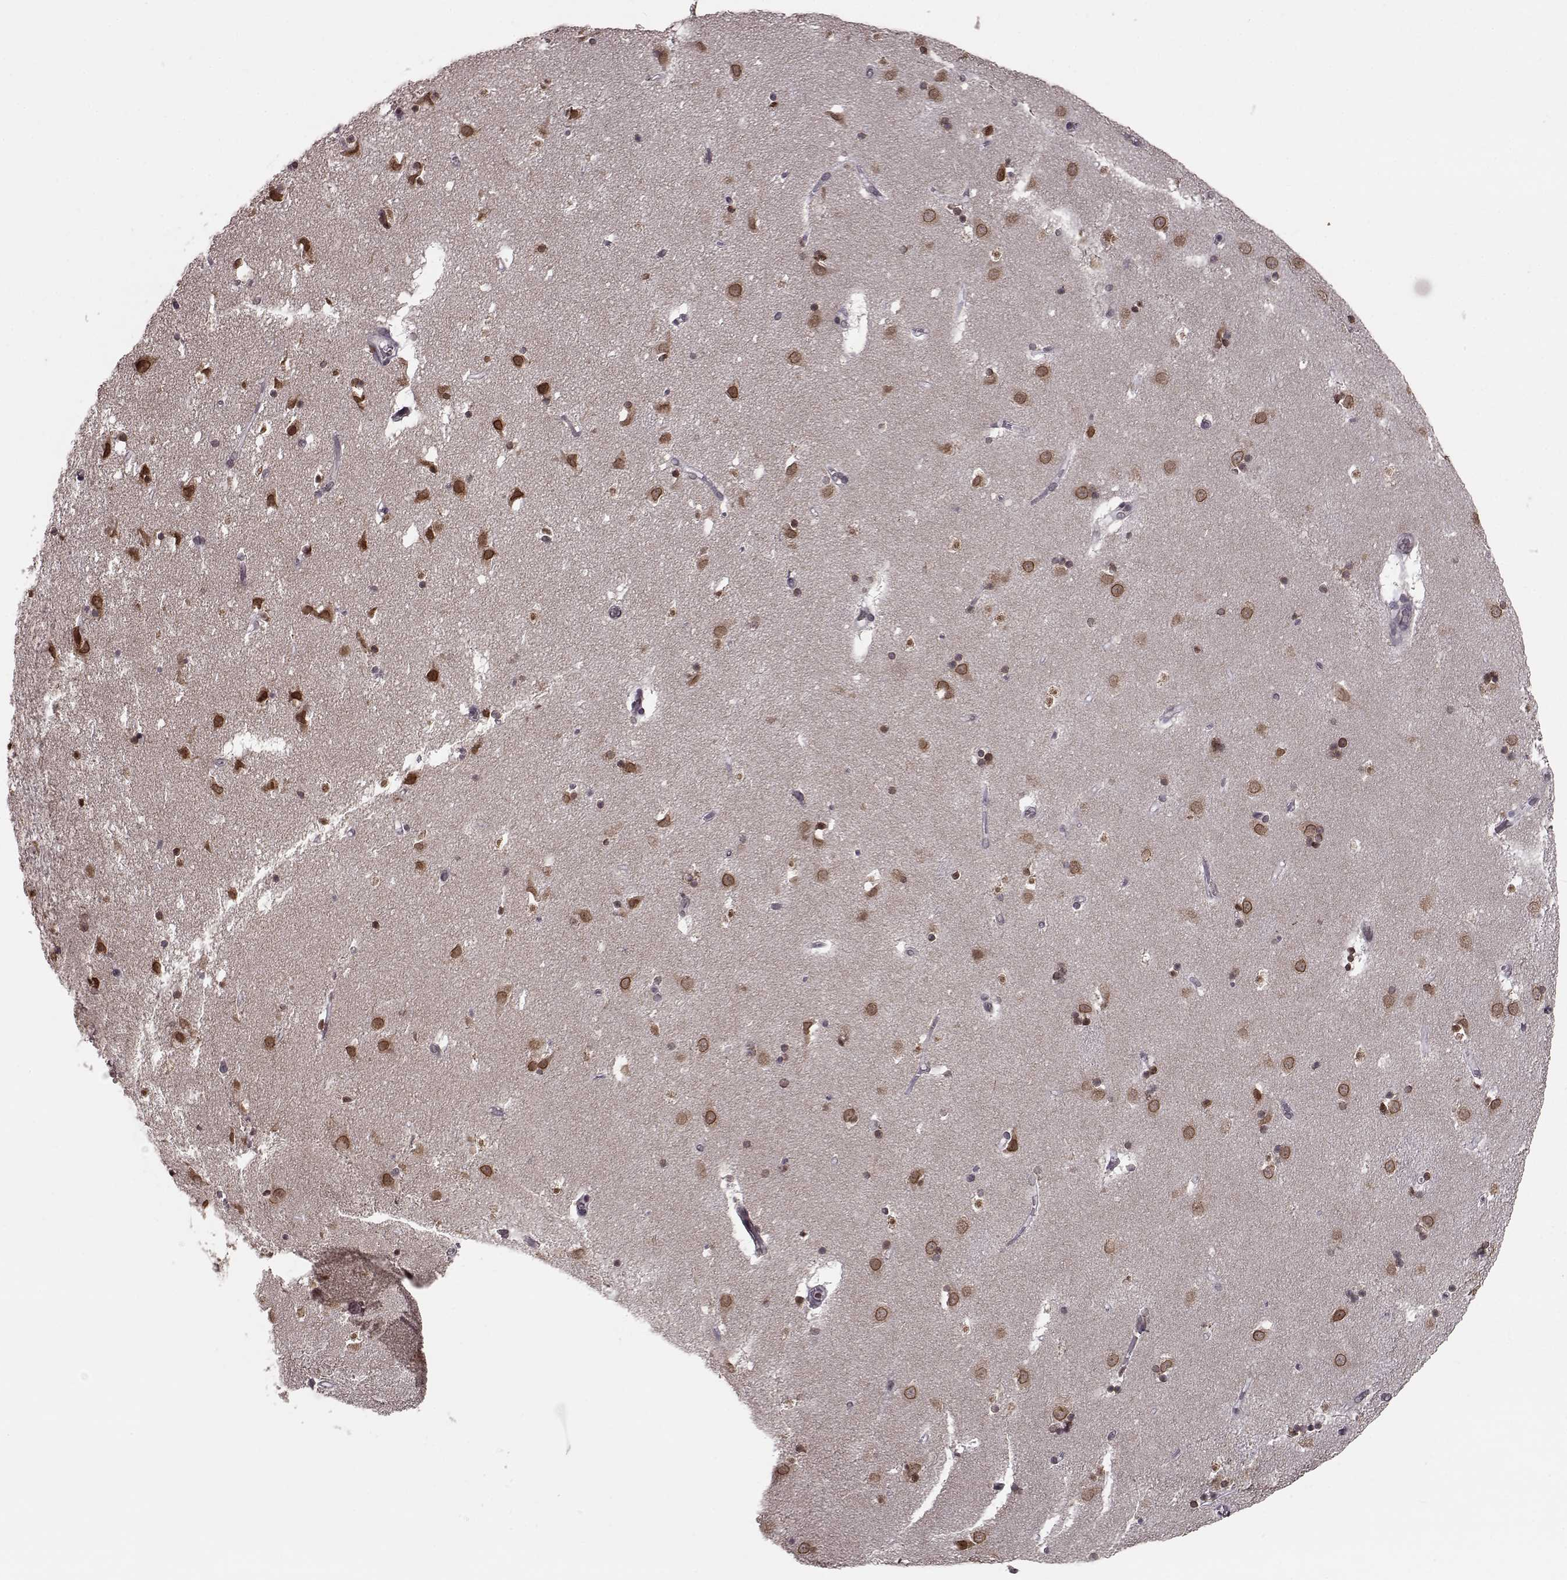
{"staining": {"intensity": "moderate", "quantity": "<25%", "location": "cytoplasmic/membranous,nuclear"}, "tissue": "caudate", "cell_type": "Glial cells", "image_type": "normal", "snomed": [{"axis": "morphology", "description": "Normal tissue, NOS"}, {"axis": "topography", "description": "Lateral ventricle wall"}], "caption": "Moderate cytoplasmic/membranous,nuclear positivity is present in about <25% of glial cells in benign caudate. The protein of interest is shown in brown color, while the nuclei are stained blue.", "gene": "NUP37", "patient": {"sex": "female", "age": 42}}